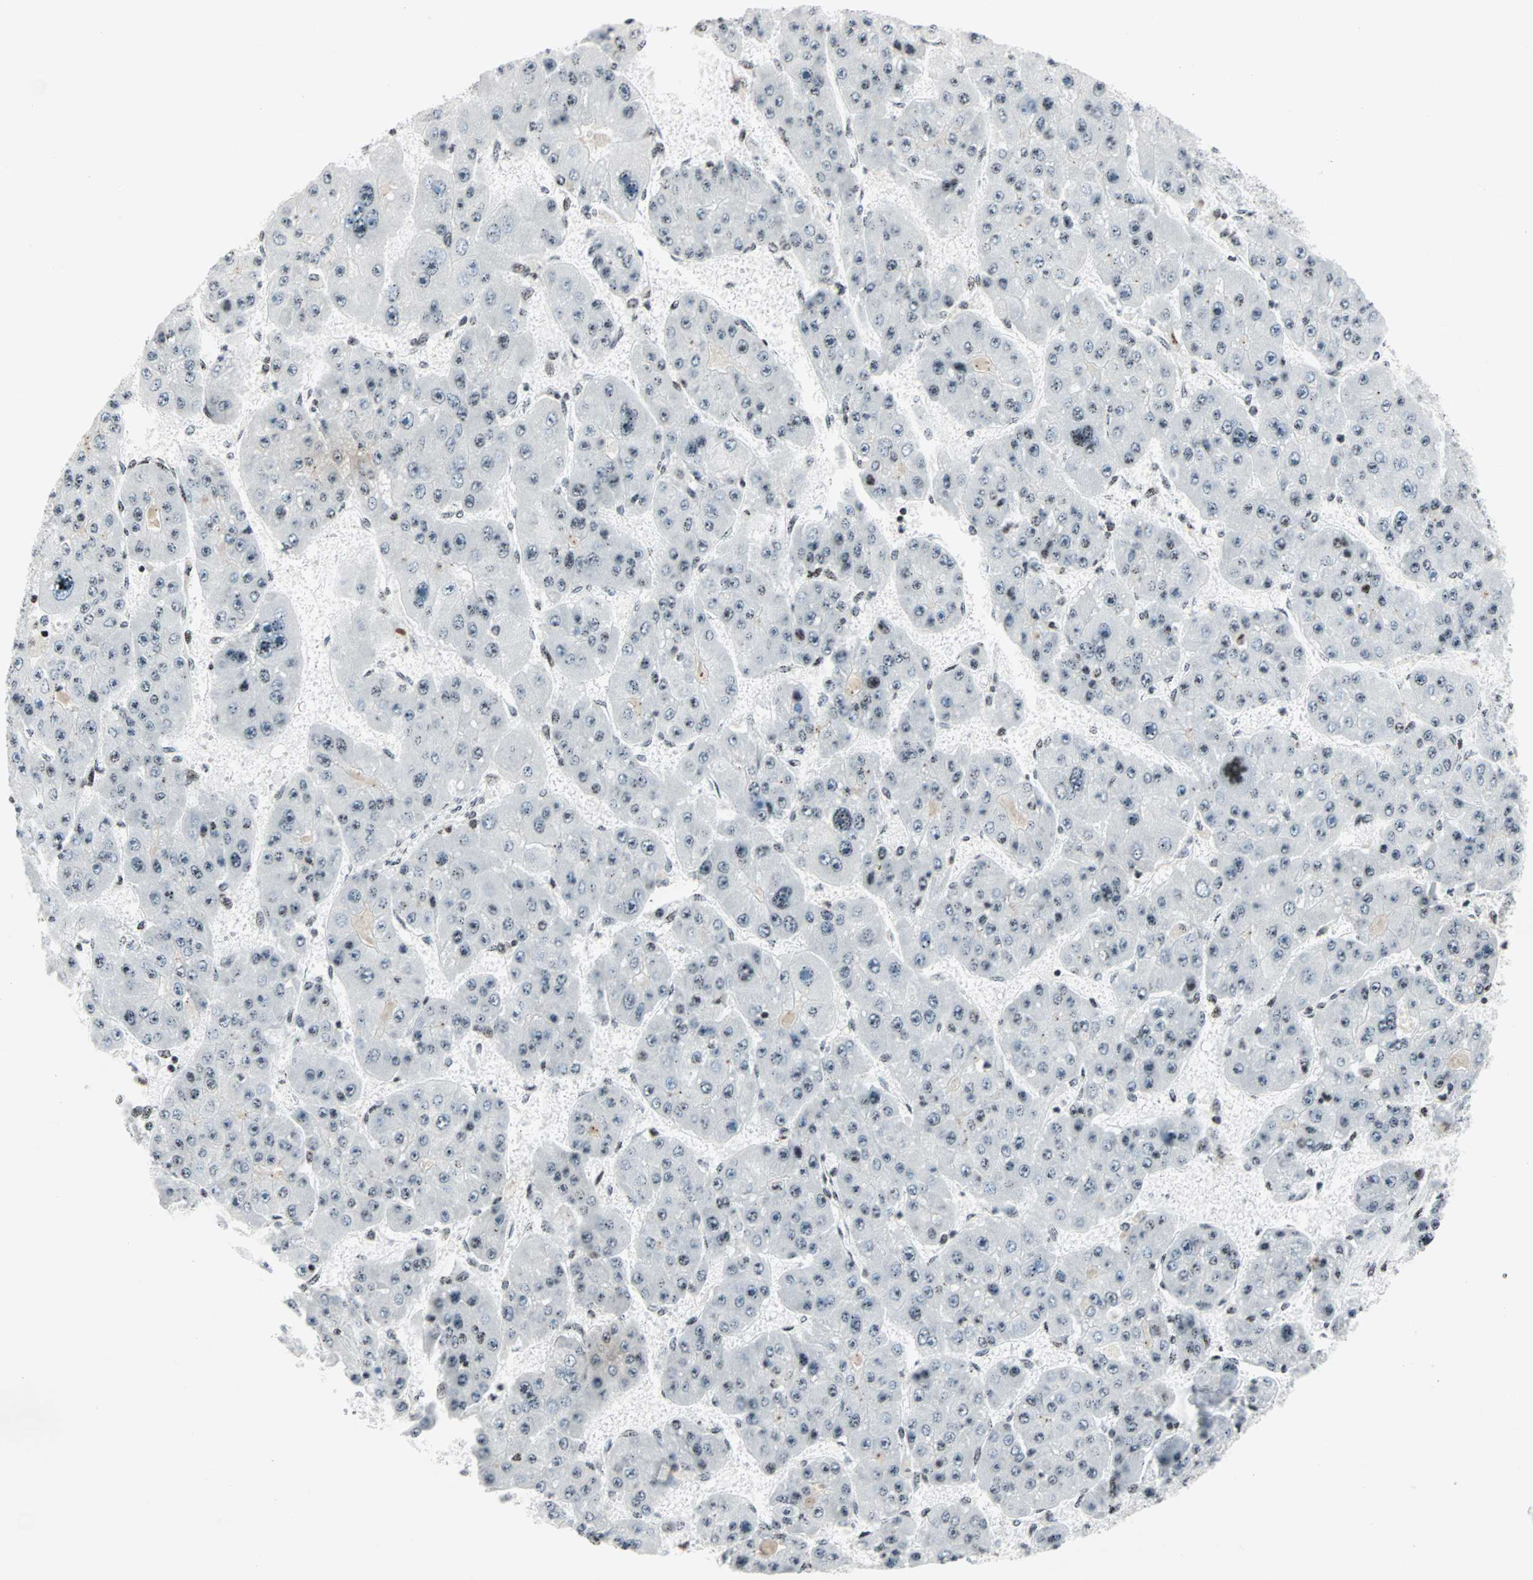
{"staining": {"intensity": "weak", "quantity": "25%-75%", "location": "nuclear"}, "tissue": "liver cancer", "cell_type": "Tumor cells", "image_type": "cancer", "snomed": [{"axis": "morphology", "description": "Carcinoma, Hepatocellular, NOS"}, {"axis": "topography", "description": "Liver"}], "caption": "The immunohistochemical stain shows weak nuclear expression in tumor cells of liver cancer (hepatocellular carcinoma) tissue. Nuclei are stained in blue.", "gene": "CENPA", "patient": {"sex": "female", "age": 61}}